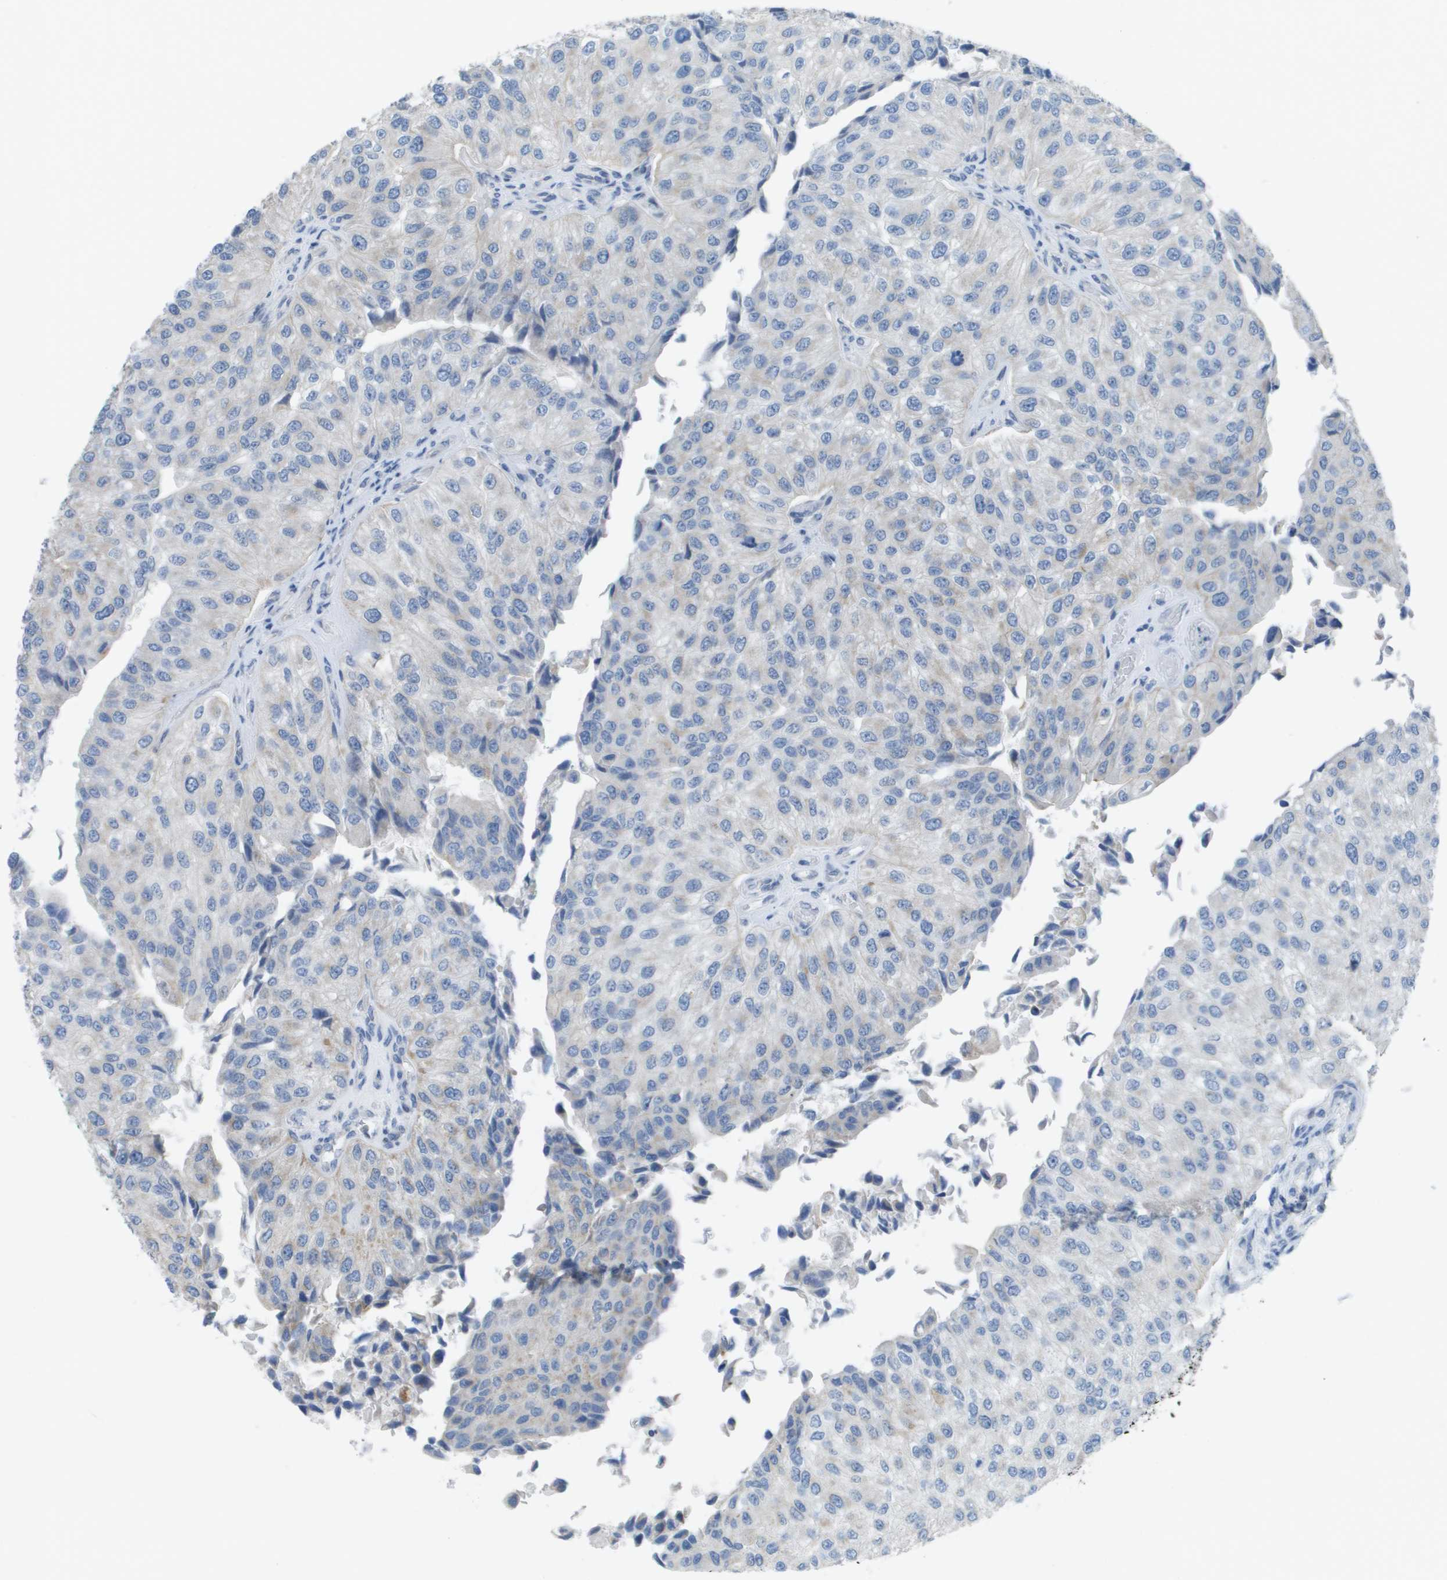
{"staining": {"intensity": "negative", "quantity": "none", "location": "none"}, "tissue": "urothelial cancer", "cell_type": "Tumor cells", "image_type": "cancer", "snomed": [{"axis": "morphology", "description": "Urothelial carcinoma, High grade"}, {"axis": "topography", "description": "Kidney"}, {"axis": "topography", "description": "Urinary bladder"}], "caption": "Urothelial cancer was stained to show a protein in brown. There is no significant positivity in tumor cells. Nuclei are stained in blue.", "gene": "TMEM223", "patient": {"sex": "male", "age": 77}}